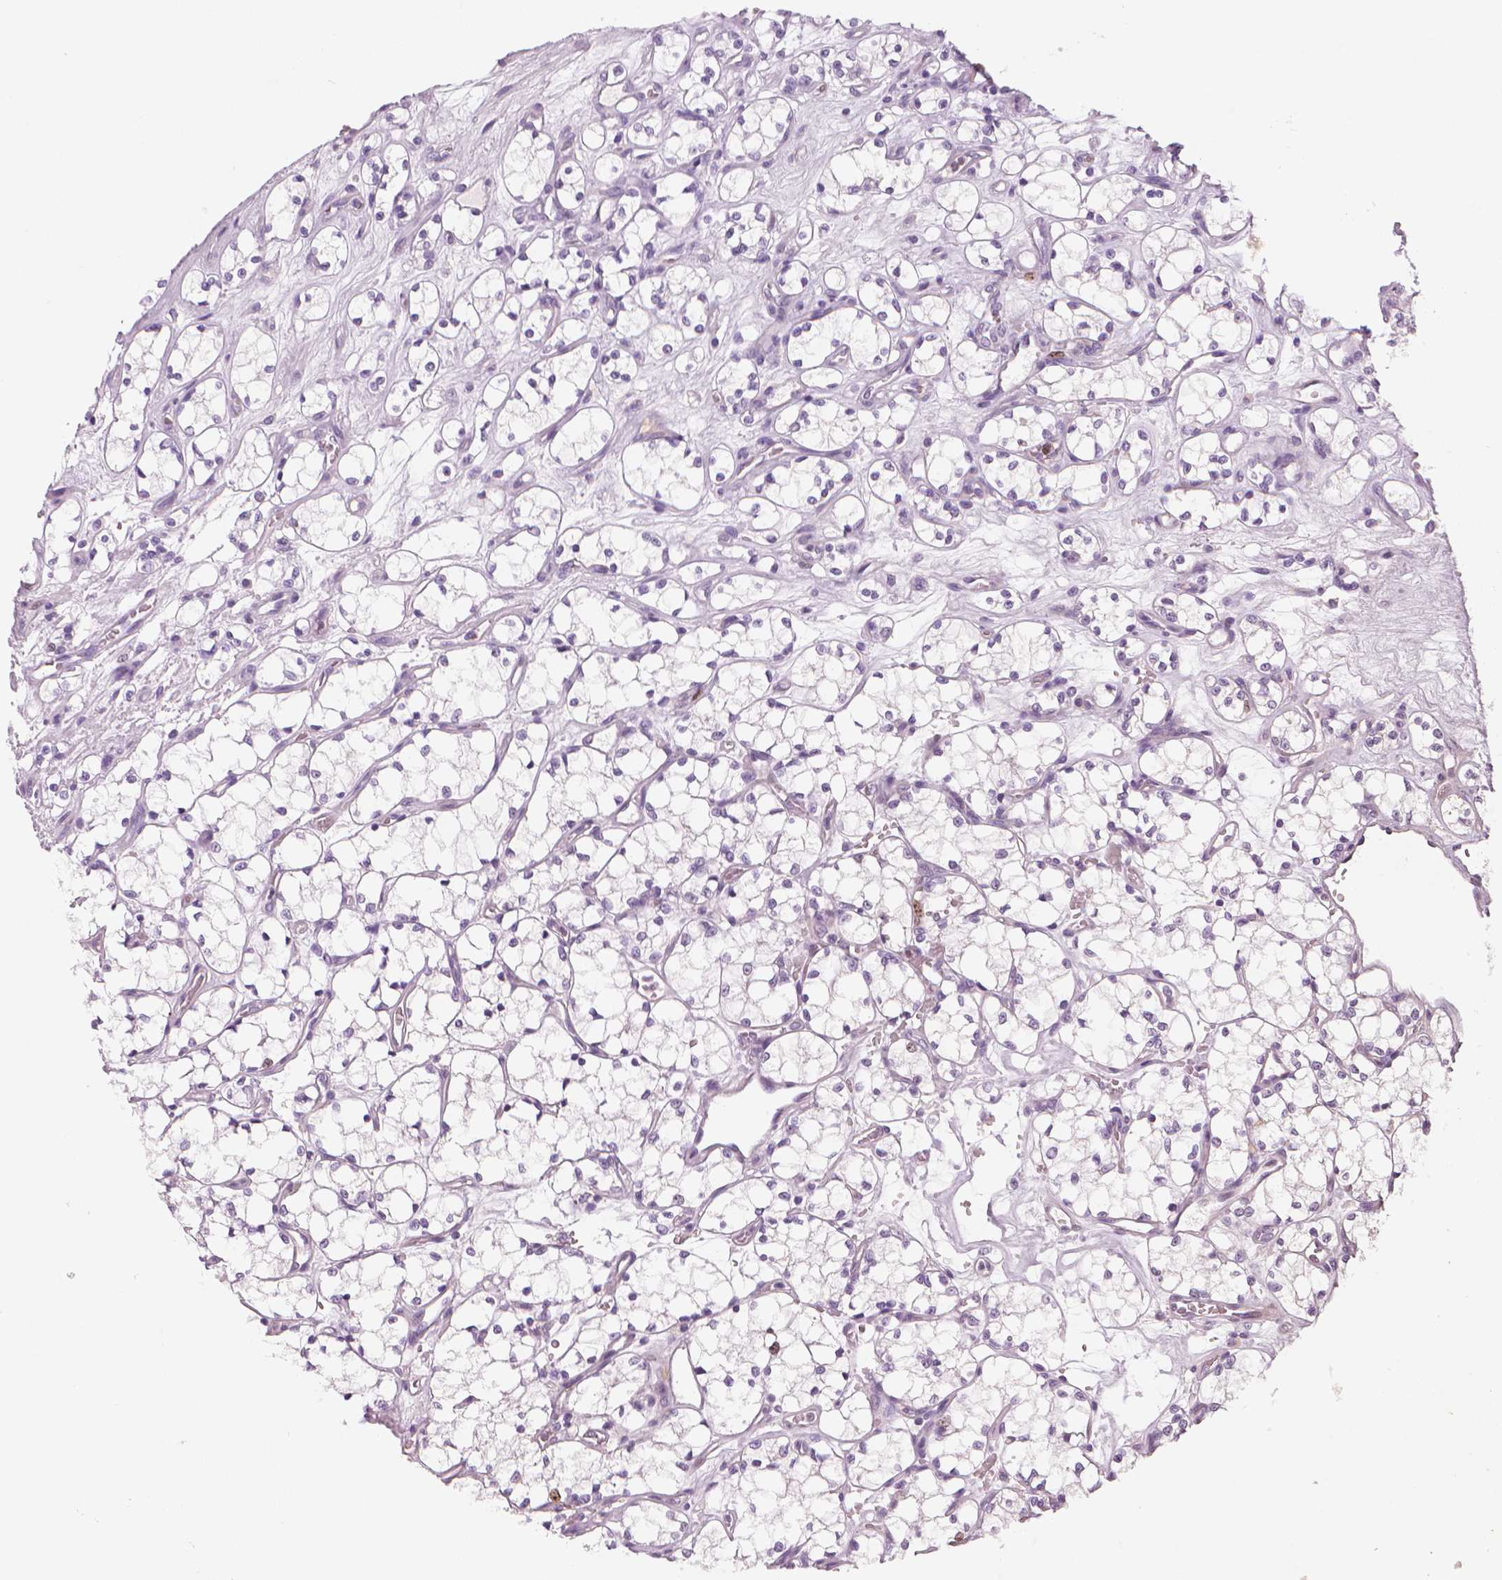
{"staining": {"intensity": "negative", "quantity": "none", "location": "none"}, "tissue": "renal cancer", "cell_type": "Tumor cells", "image_type": "cancer", "snomed": [{"axis": "morphology", "description": "Adenocarcinoma, NOS"}, {"axis": "topography", "description": "Kidney"}], "caption": "The immunohistochemistry (IHC) image has no significant positivity in tumor cells of renal cancer (adenocarcinoma) tissue.", "gene": "MKI67", "patient": {"sex": "female", "age": 69}}